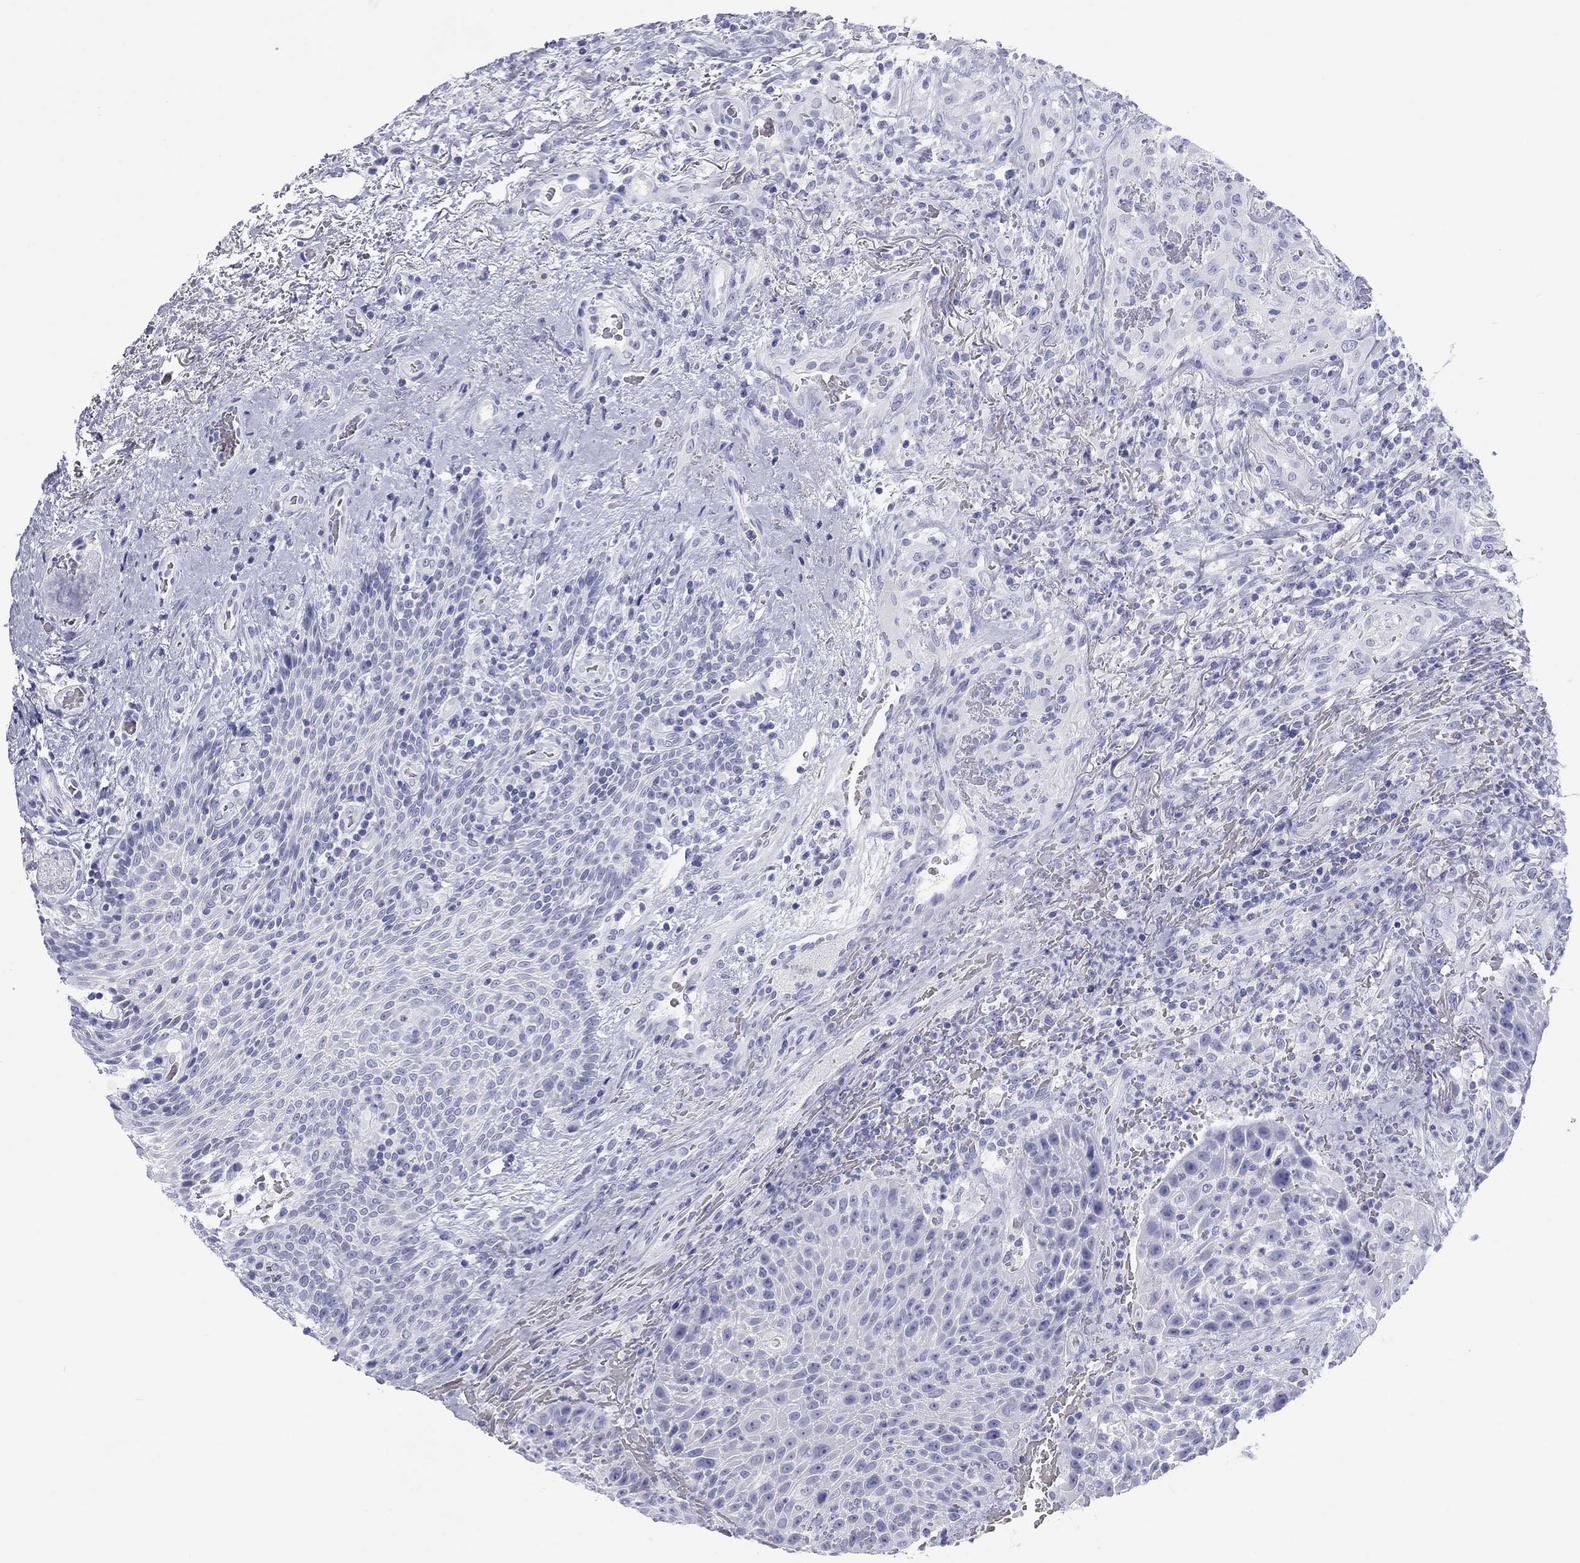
{"staining": {"intensity": "negative", "quantity": "none", "location": "none"}, "tissue": "head and neck cancer", "cell_type": "Tumor cells", "image_type": "cancer", "snomed": [{"axis": "morphology", "description": "Squamous cell carcinoma, NOS"}, {"axis": "topography", "description": "Head-Neck"}], "caption": "DAB immunohistochemical staining of human head and neck cancer shows no significant staining in tumor cells. (Brightfield microscopy of DAB (3,3'-diaminobenzidine) immunohistochemistry (IHC) at high magnification).", "gene": "CALB1", "patient": {"sex": "male", "age": 69}}